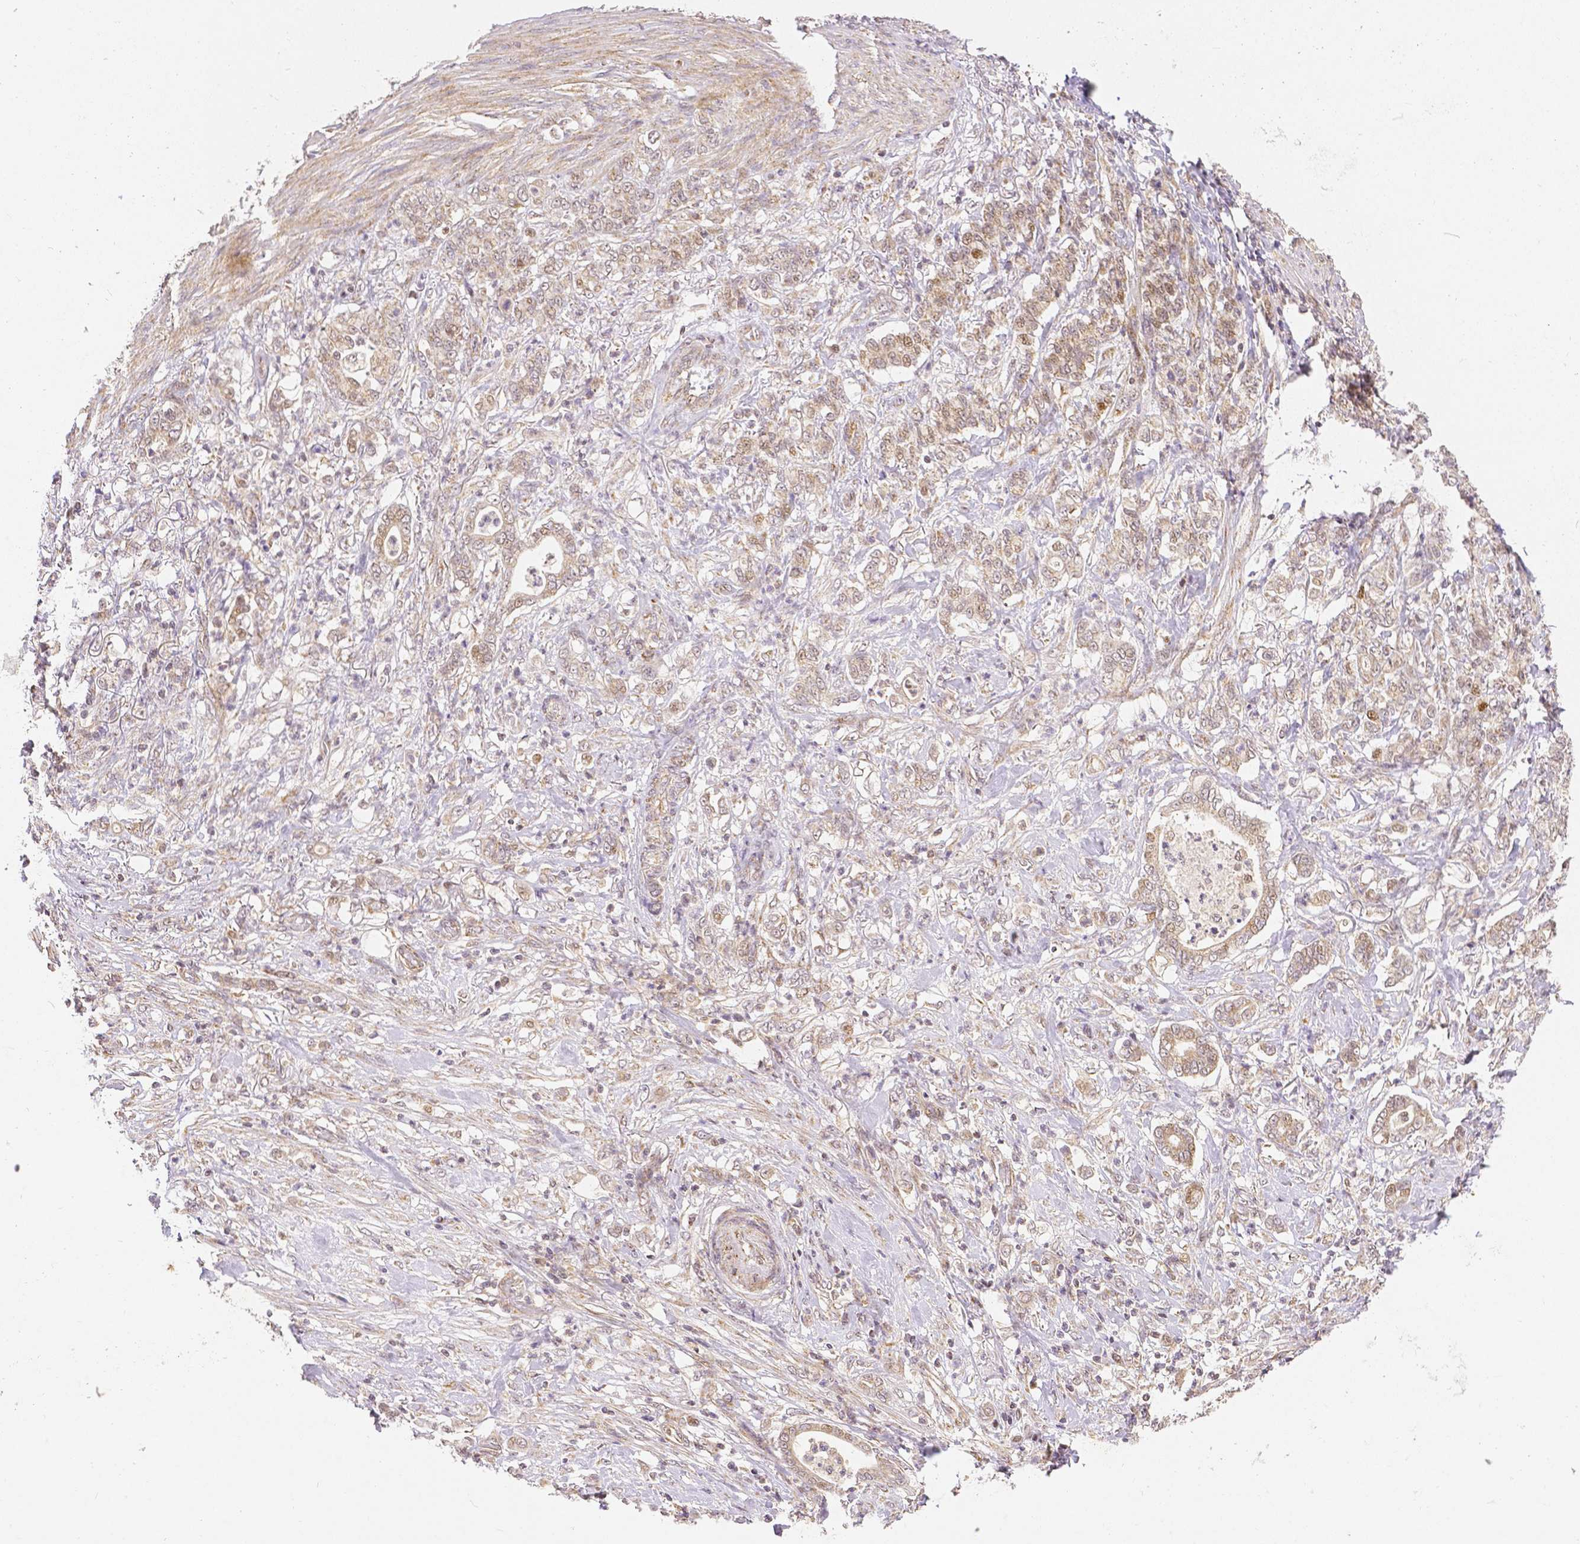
{"staining": {"intensity": "weak", "quantity": ">75%", "location": "cytoplasmic/membranous,nuclear"}, "tissue": "stomach cancer", "cell_type": "Tumor cells", "image_type": "cancer", "snomed": [{"axis": "morphology", "description": "Adenocarcinoma, NOS"}, {"axis": "topography", "description": "Stomach"}], "caption": "Protein staining displays weak cytoplasmic/membranous and nuclear expression in approximately >75% of tumor cells in stomach adenocarcinoma.", "gene": "RHOT1", "patient": {"sex": "female", "age": 79}}